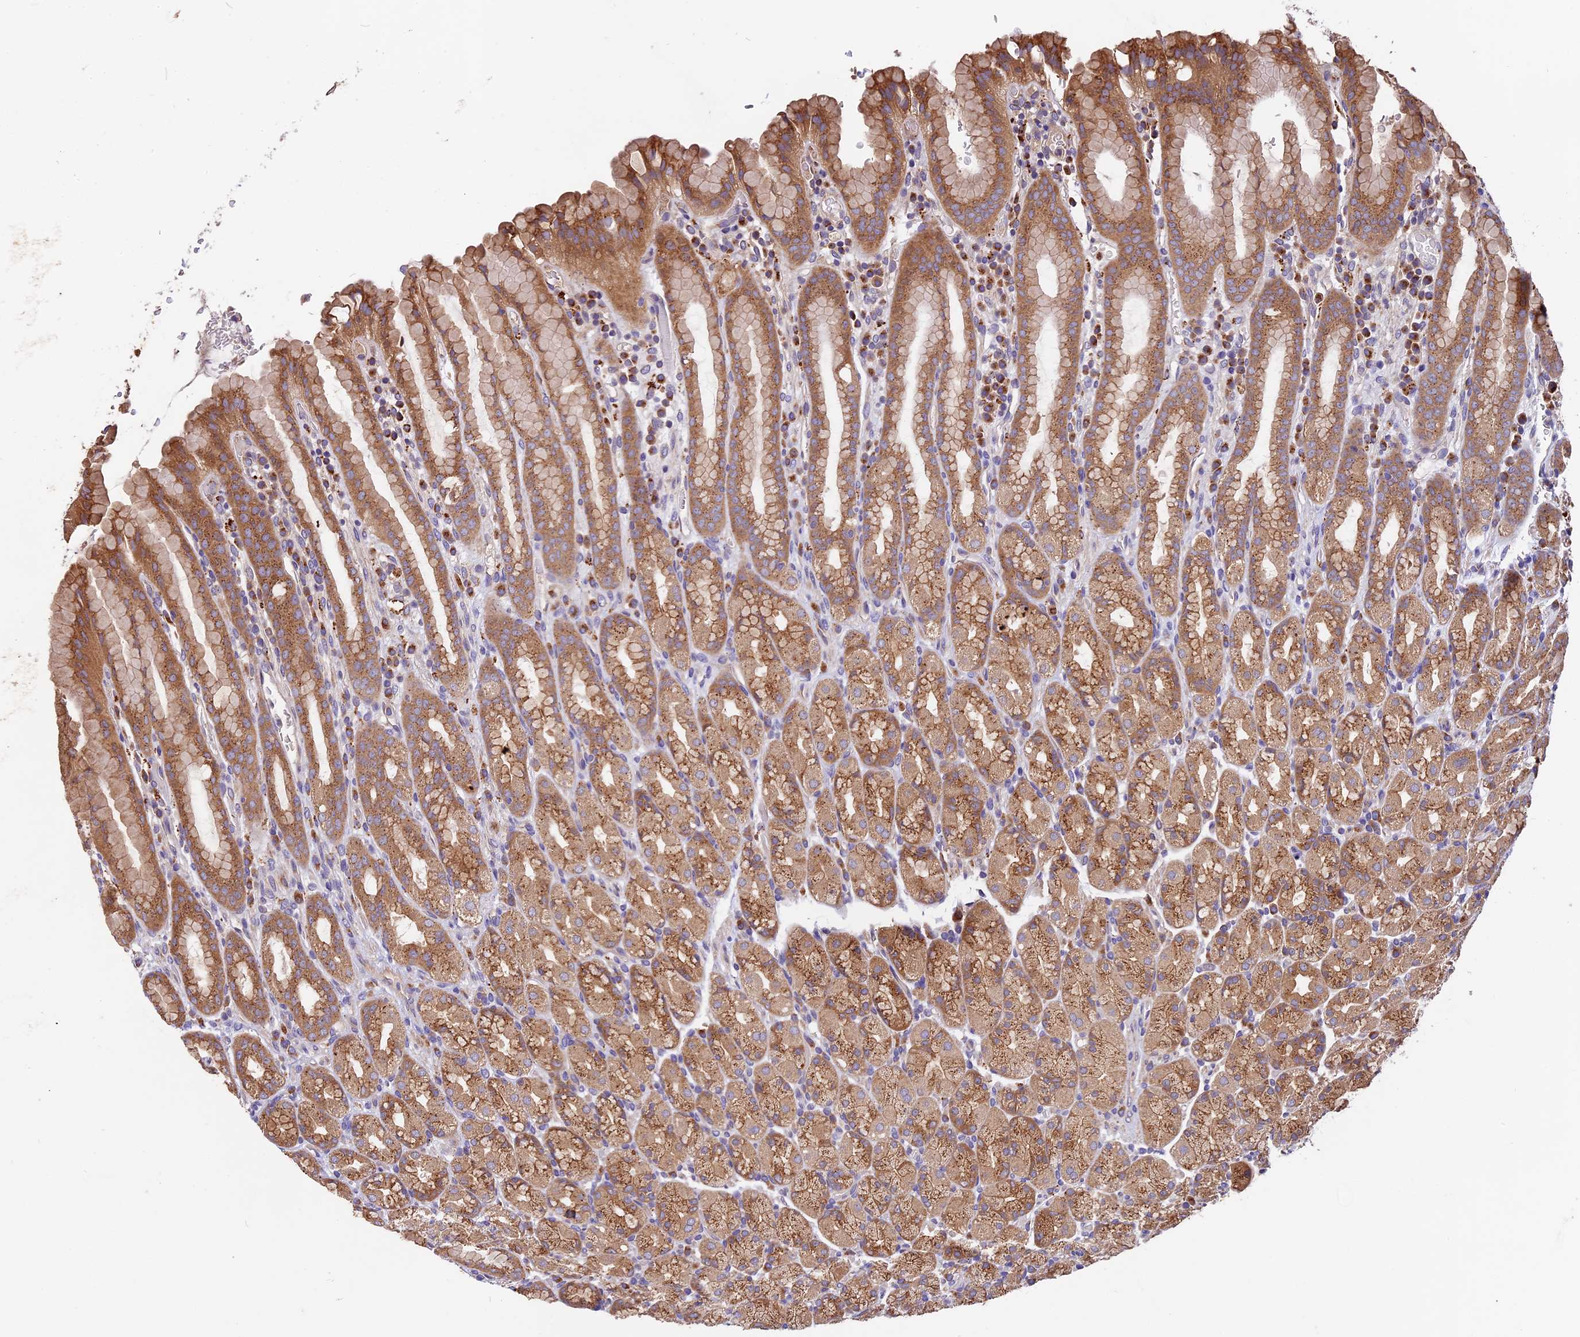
{"staining": {"intensity": "strong", "quantity": ">75%", "location": "cytoplasmic/membranous"}, "tissue": "stomach", "cell_type": "Glandular cells", "image_type": "normal", "snomed": [{"axis": "morphology", "description": "Normal tissue, NOS"}, {"axis": "topography", "description": "Stomach, upper"}, {"axis": "topography", "description": "Stomach, lower"}, {"axis": "topography", "description": "Small intestine"}], "caption": "Strong cytoplasmic/membranous positivity for a protein is present in about >75% of glandular cells of benign stomach using immunohistochemistry (IHC).", "gene": "COPE", "patient": {"sex": "male", "age": 68}}